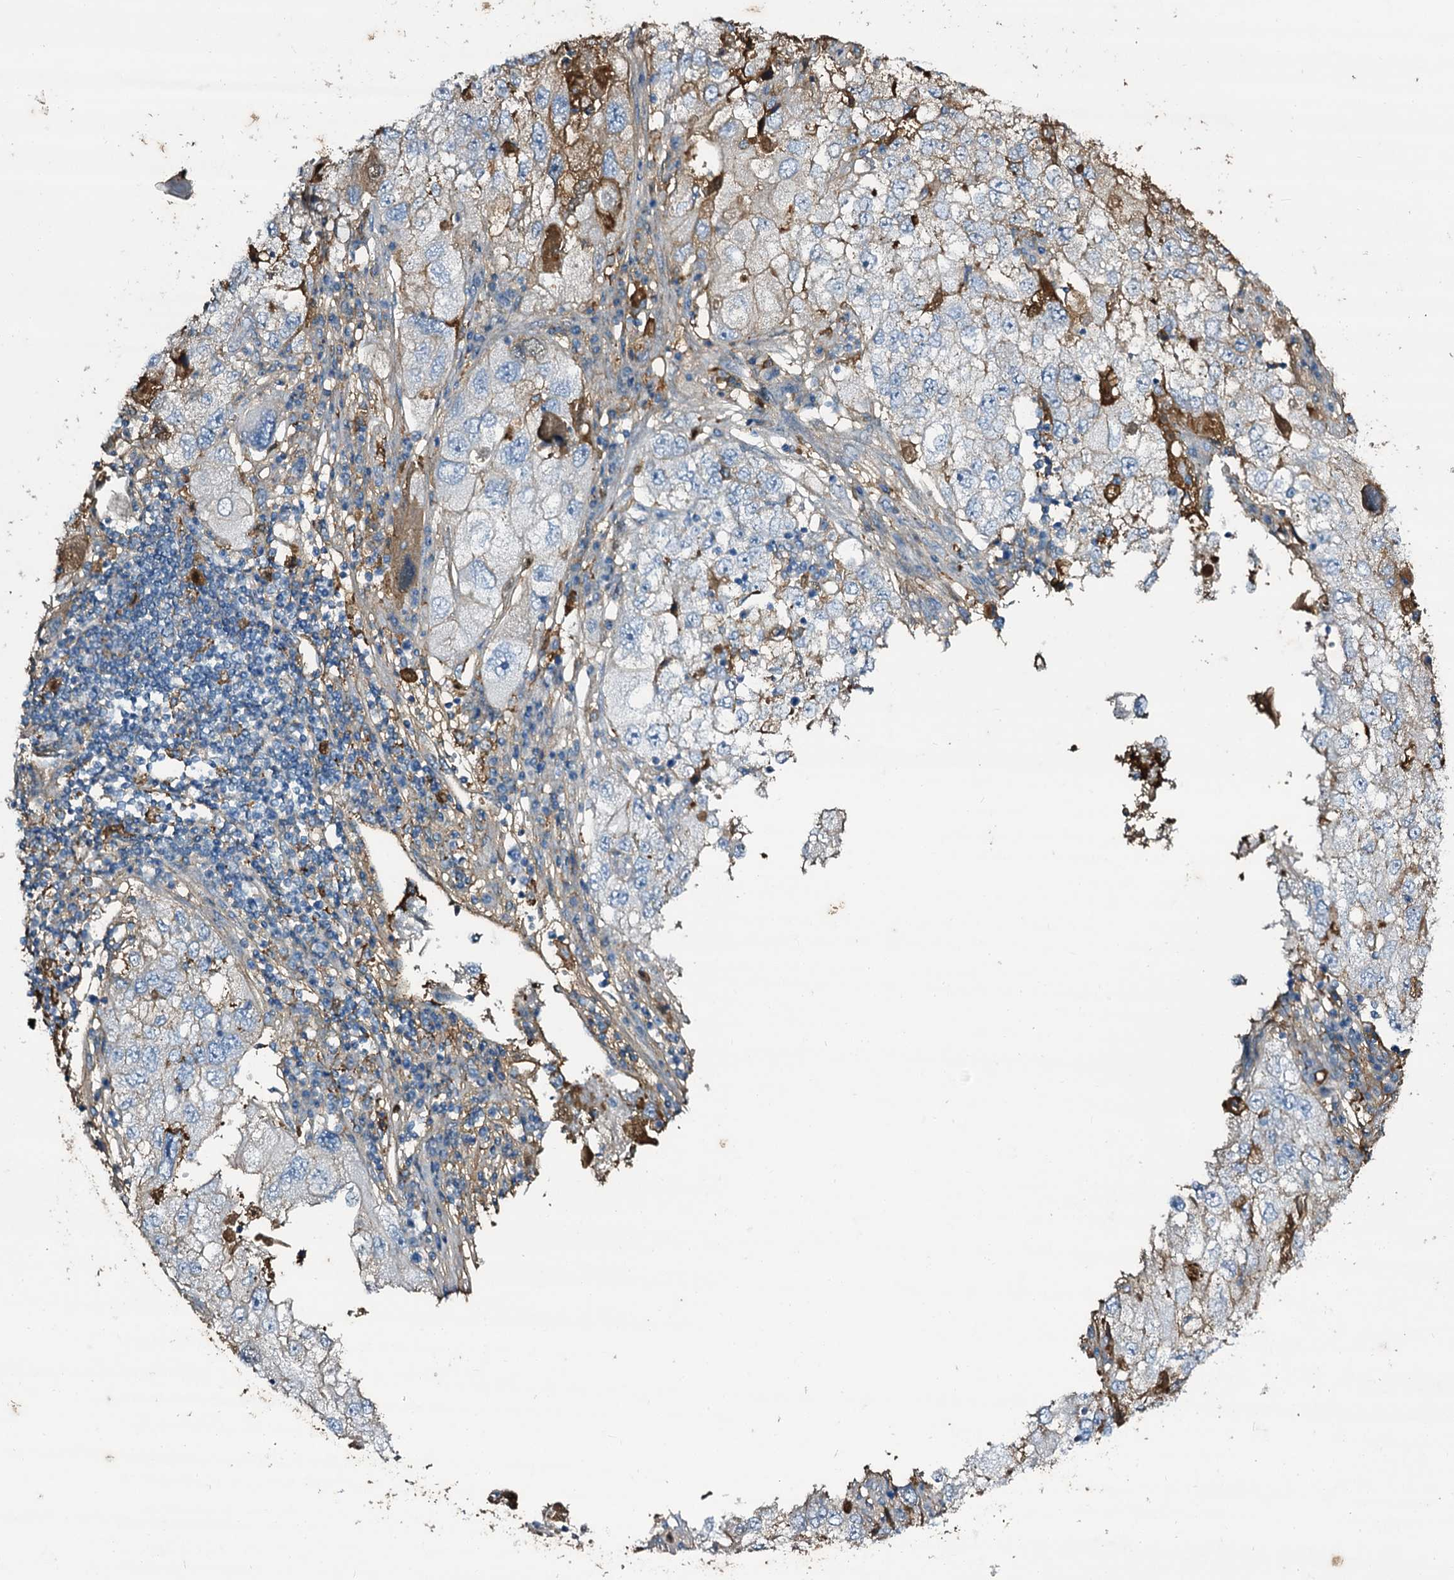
{"staining": {"intensity": "moderate", "quantity": "<25%", "location": "cytoplasmic/membranous"}, "tissue": "endometrial cancer", "cell_type": "Tumor cells", "image_type": "cancer", "snomed": [{"axis": "morphology", "description": "Adenocarcinoma, NOS"}, {"axis": "topography", "description": "Endometrium"}], "caption": "Endometrial adenocarcinoma stained with a protein marker exhibits moderate staining in tumor cells.", "gene": "EDN1", "patient": {"sex": "female", "age": 49}}